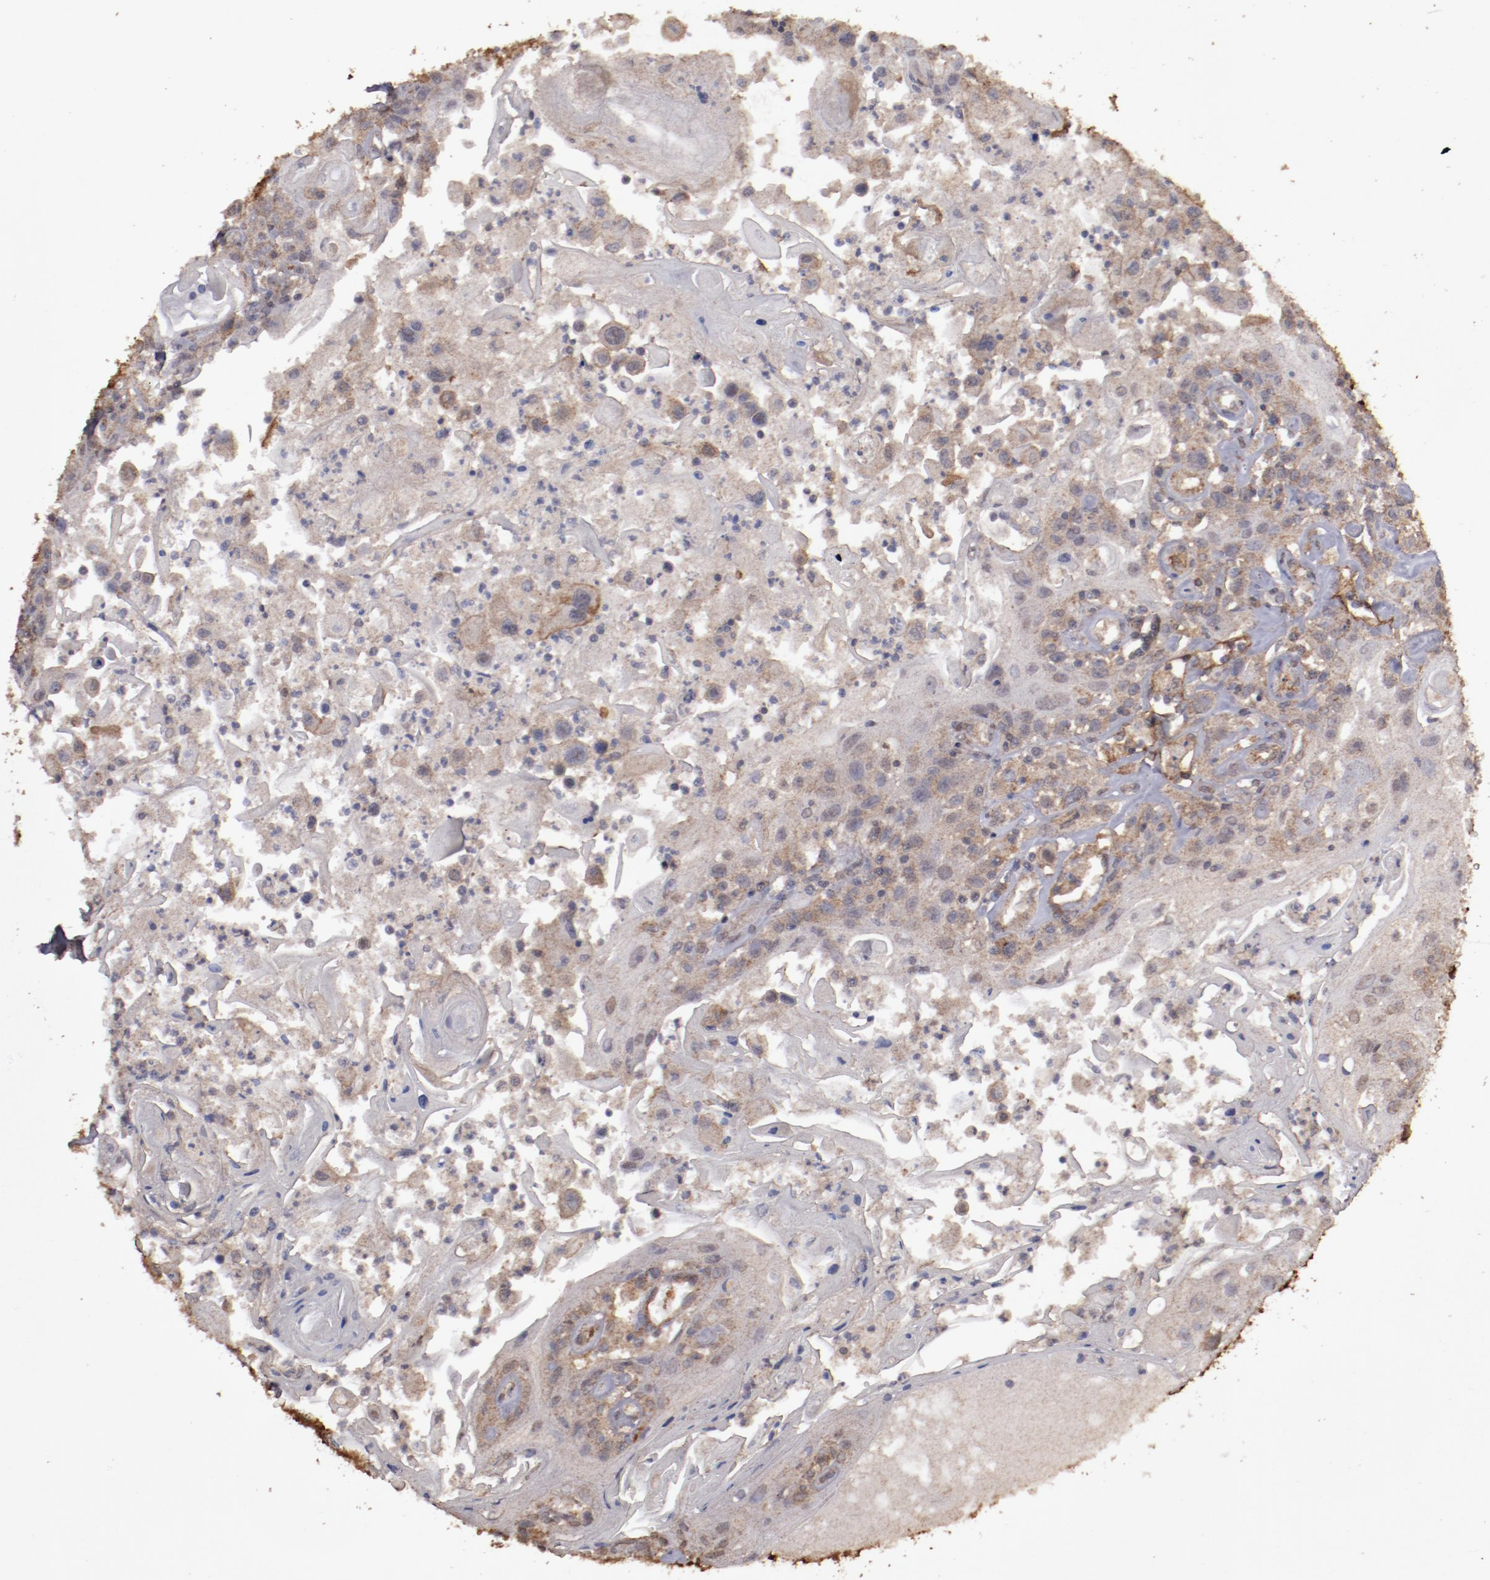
{"staining": {"intensity": "moderate", "quantity": "25%-75%", "location": "cytoplasmic/membranous"}, "tissue": "head and neck cancer", "cell_type": "Tumor cells", "image_type": "cancer", "snomed": [{"axis": "morphology", "description": "Squamous cell carcinoma, NOS"}, {"axis": "topography", "description": "Oral tissue"}, {"axis": "topography", "description": "Head-Neck"}], "caption": "Immunohistochemical staining of human head and neck cancer reveals medium levels of moderate cytoplasmic/membranous staining in about 25%-75% of tumor cells. Using DAB (brown) and hematoxylin (blue) stains, captured at high magnification using brightfield microscopy.", "gene": "FAT1", "patient": {"sex": "female", "age": 76}}